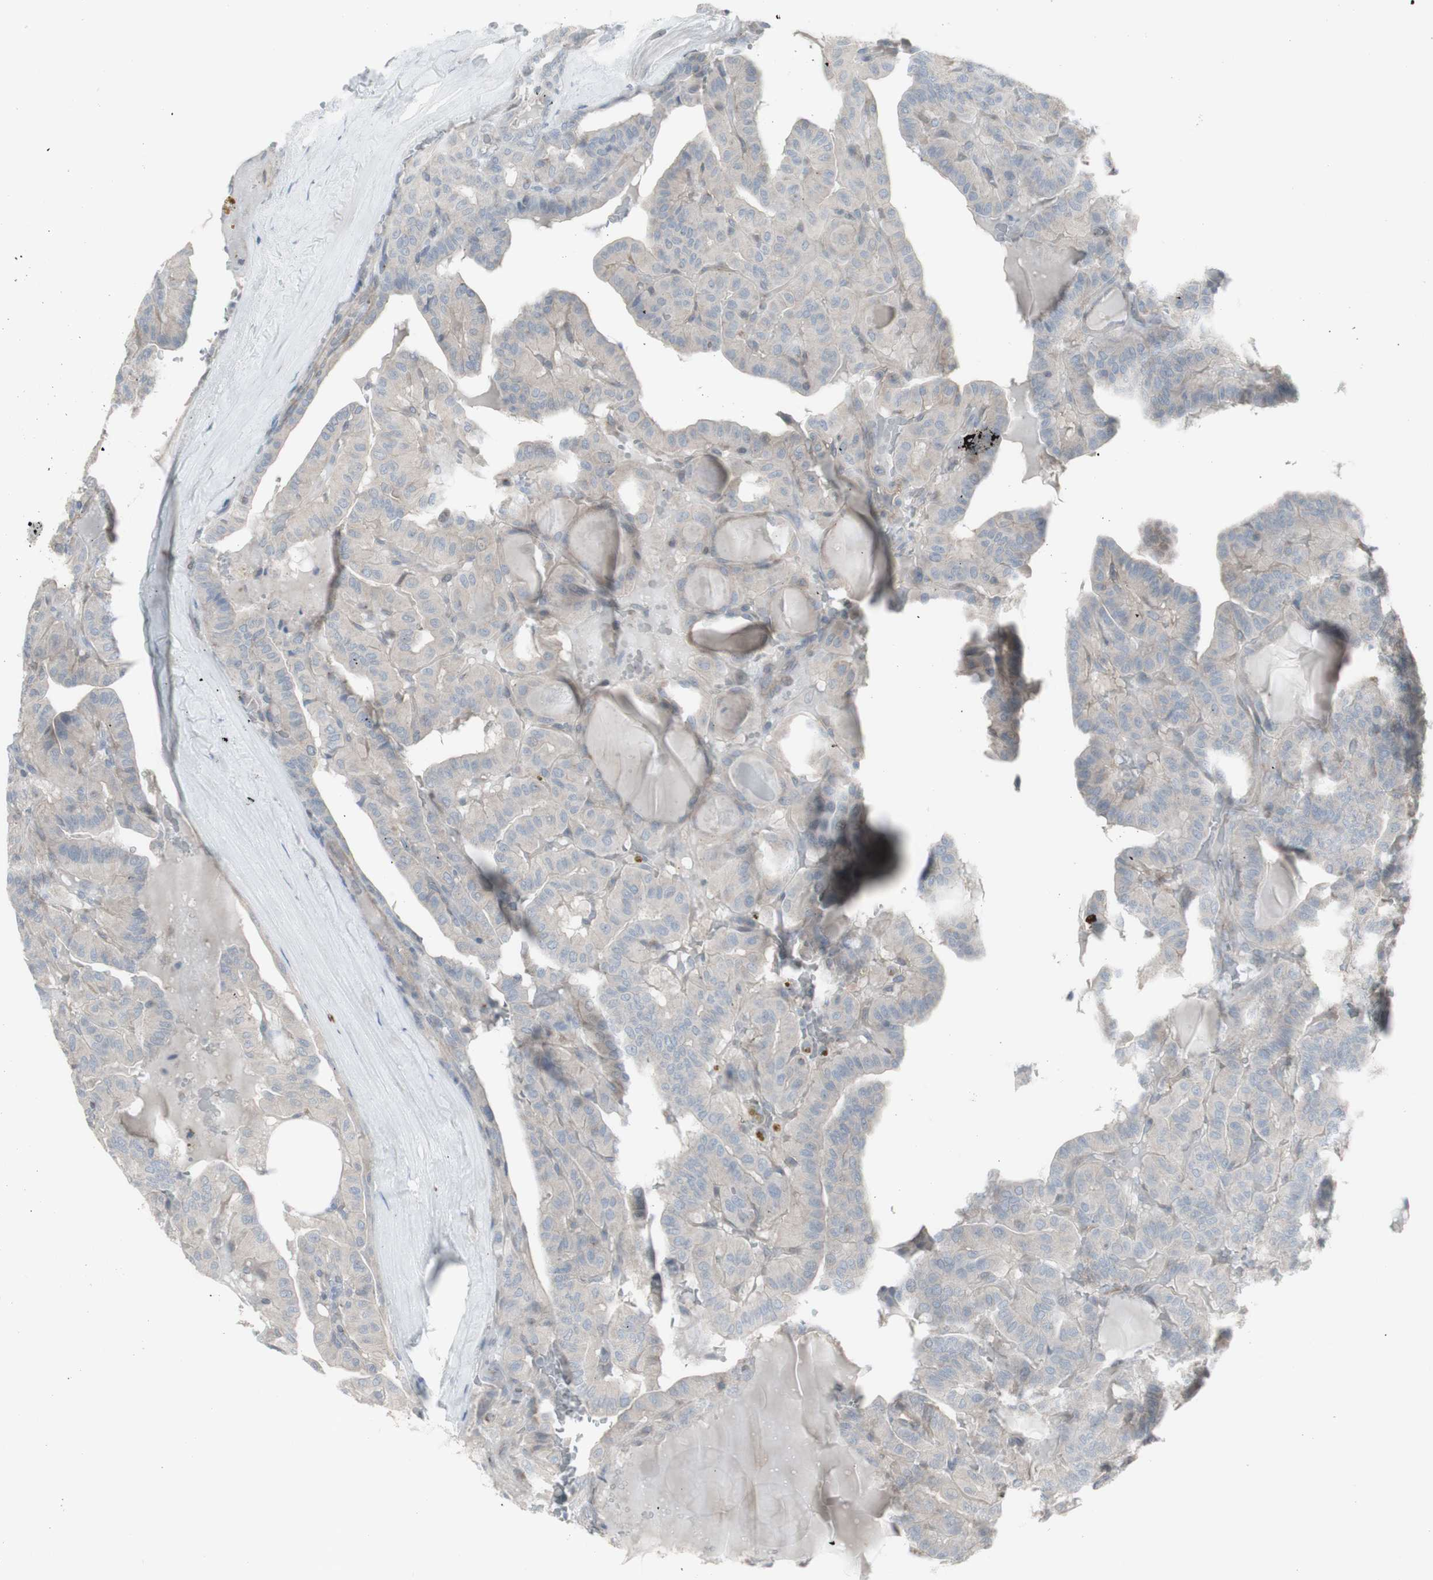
{"staining": {"intensity": "negative", "quantity": "none", "location": "none"}, "tissue": "head and neck cancer", "cell_type": "Tumor cells", "image_type": "cancer", "snomed": [{"axis": "morphology", "description": "Squamous cell carcinoma, NOS"}, {"axis": "topography", "description": "Oral tissue"}, {"axis": "topography", "description": "Head-Neck"}], "caption": "A high-resolution micrograph shows immunohistochemistry staining of head and neck cancer, which shows no significant positivity in tumor cells.", "gene": "GALNT6", "patient": {"sex": "female", "age": 50}}